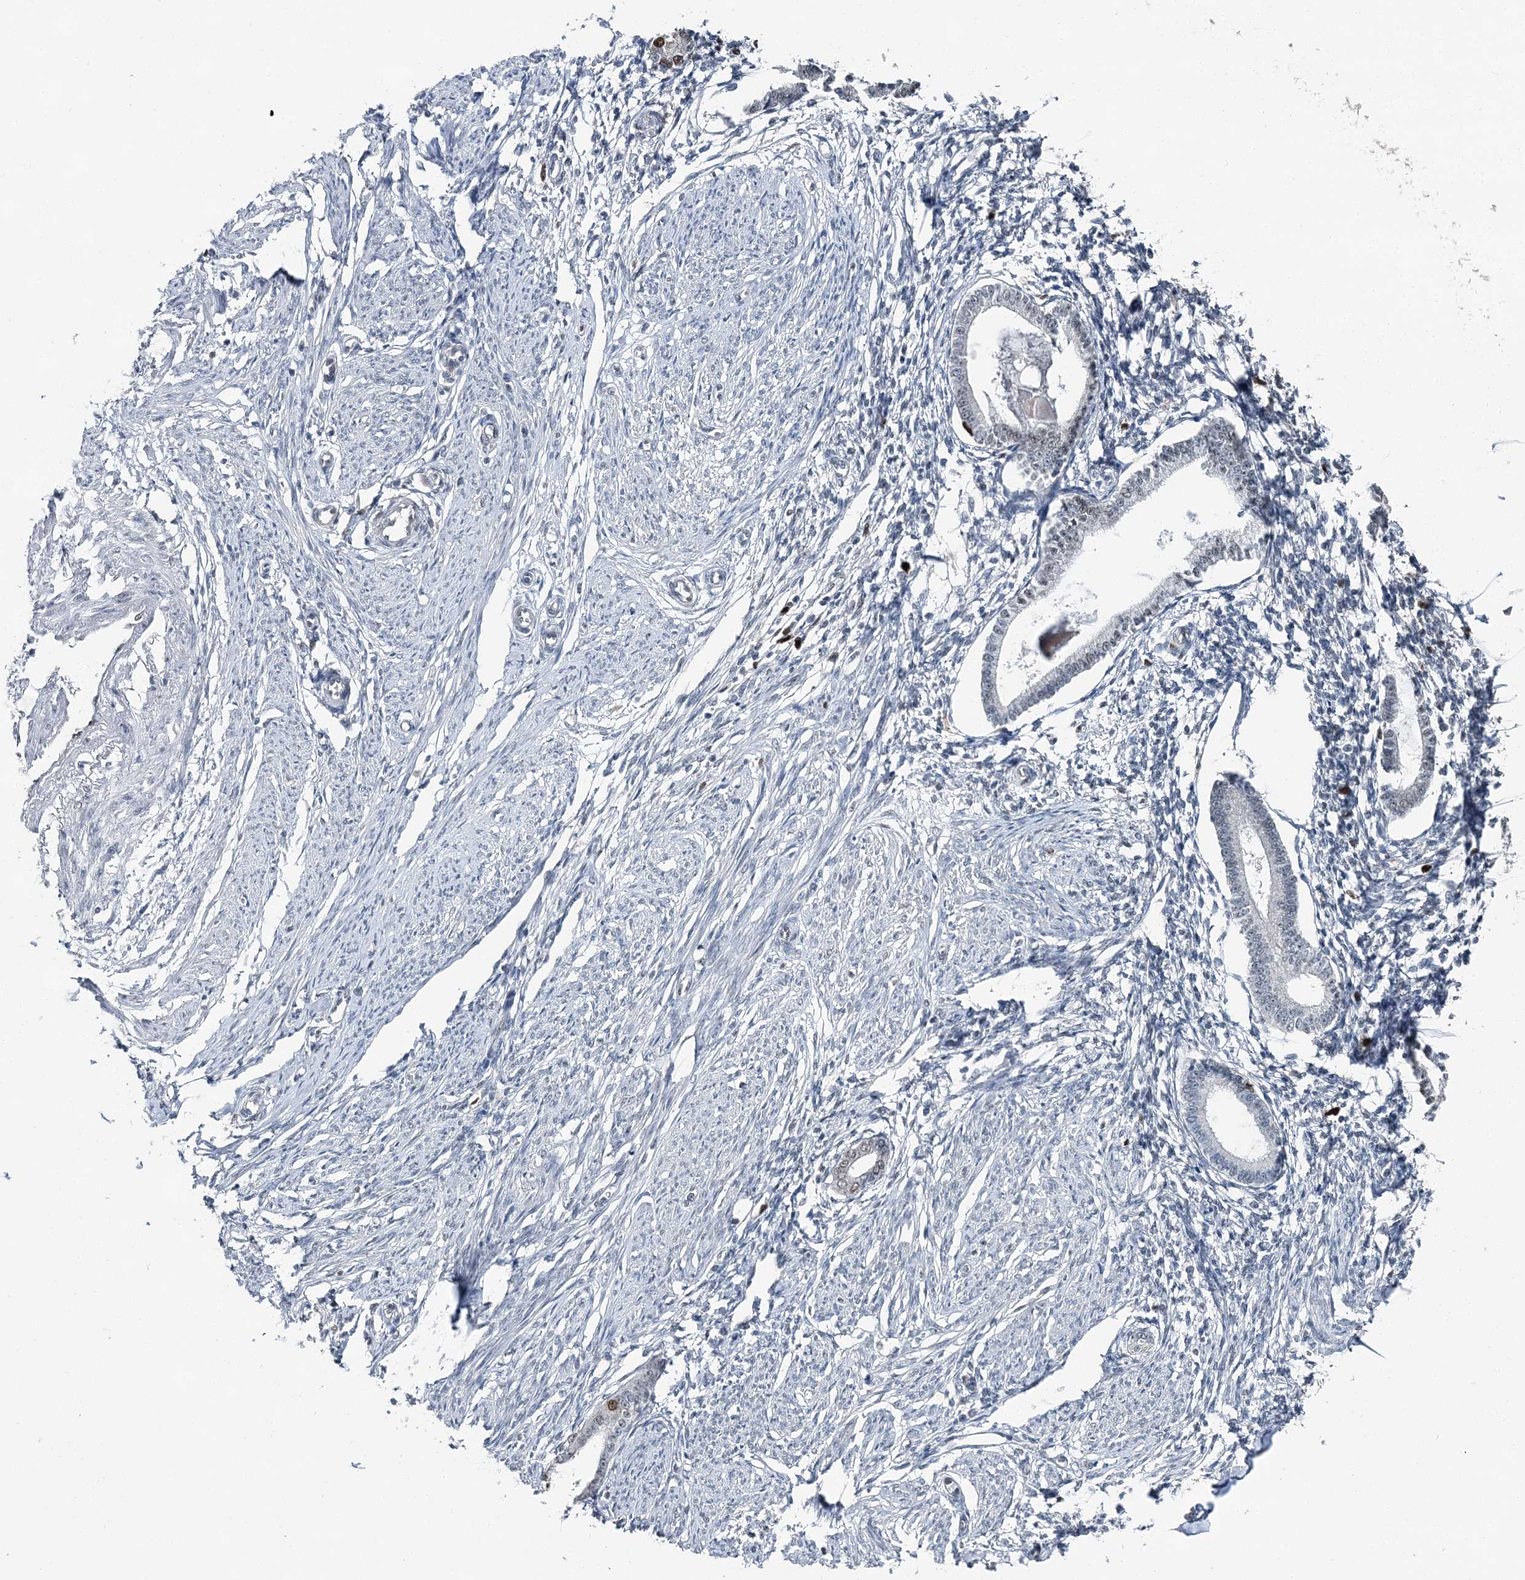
{"staining": {"intensity": "negative", "quantity": "none", "location": "none"}, "tissue": "endometrium", "cell_type": "Cells in endometrial stroma", "image_type": "normal", "snomed": [{"axis": "morphology", "description": "Normal tissue, NOS"}, {"axis": "topography", "description": "Endometrium"}], "caption": "Immunohistochemistry (IHC) histopathology image of benign endometrium: endometrium stained with DAB demonstrates no significant protein staining in cells in endometrial stroma.", "gene": "HAT1", "patient": {"sex": "female", "age": 56}}